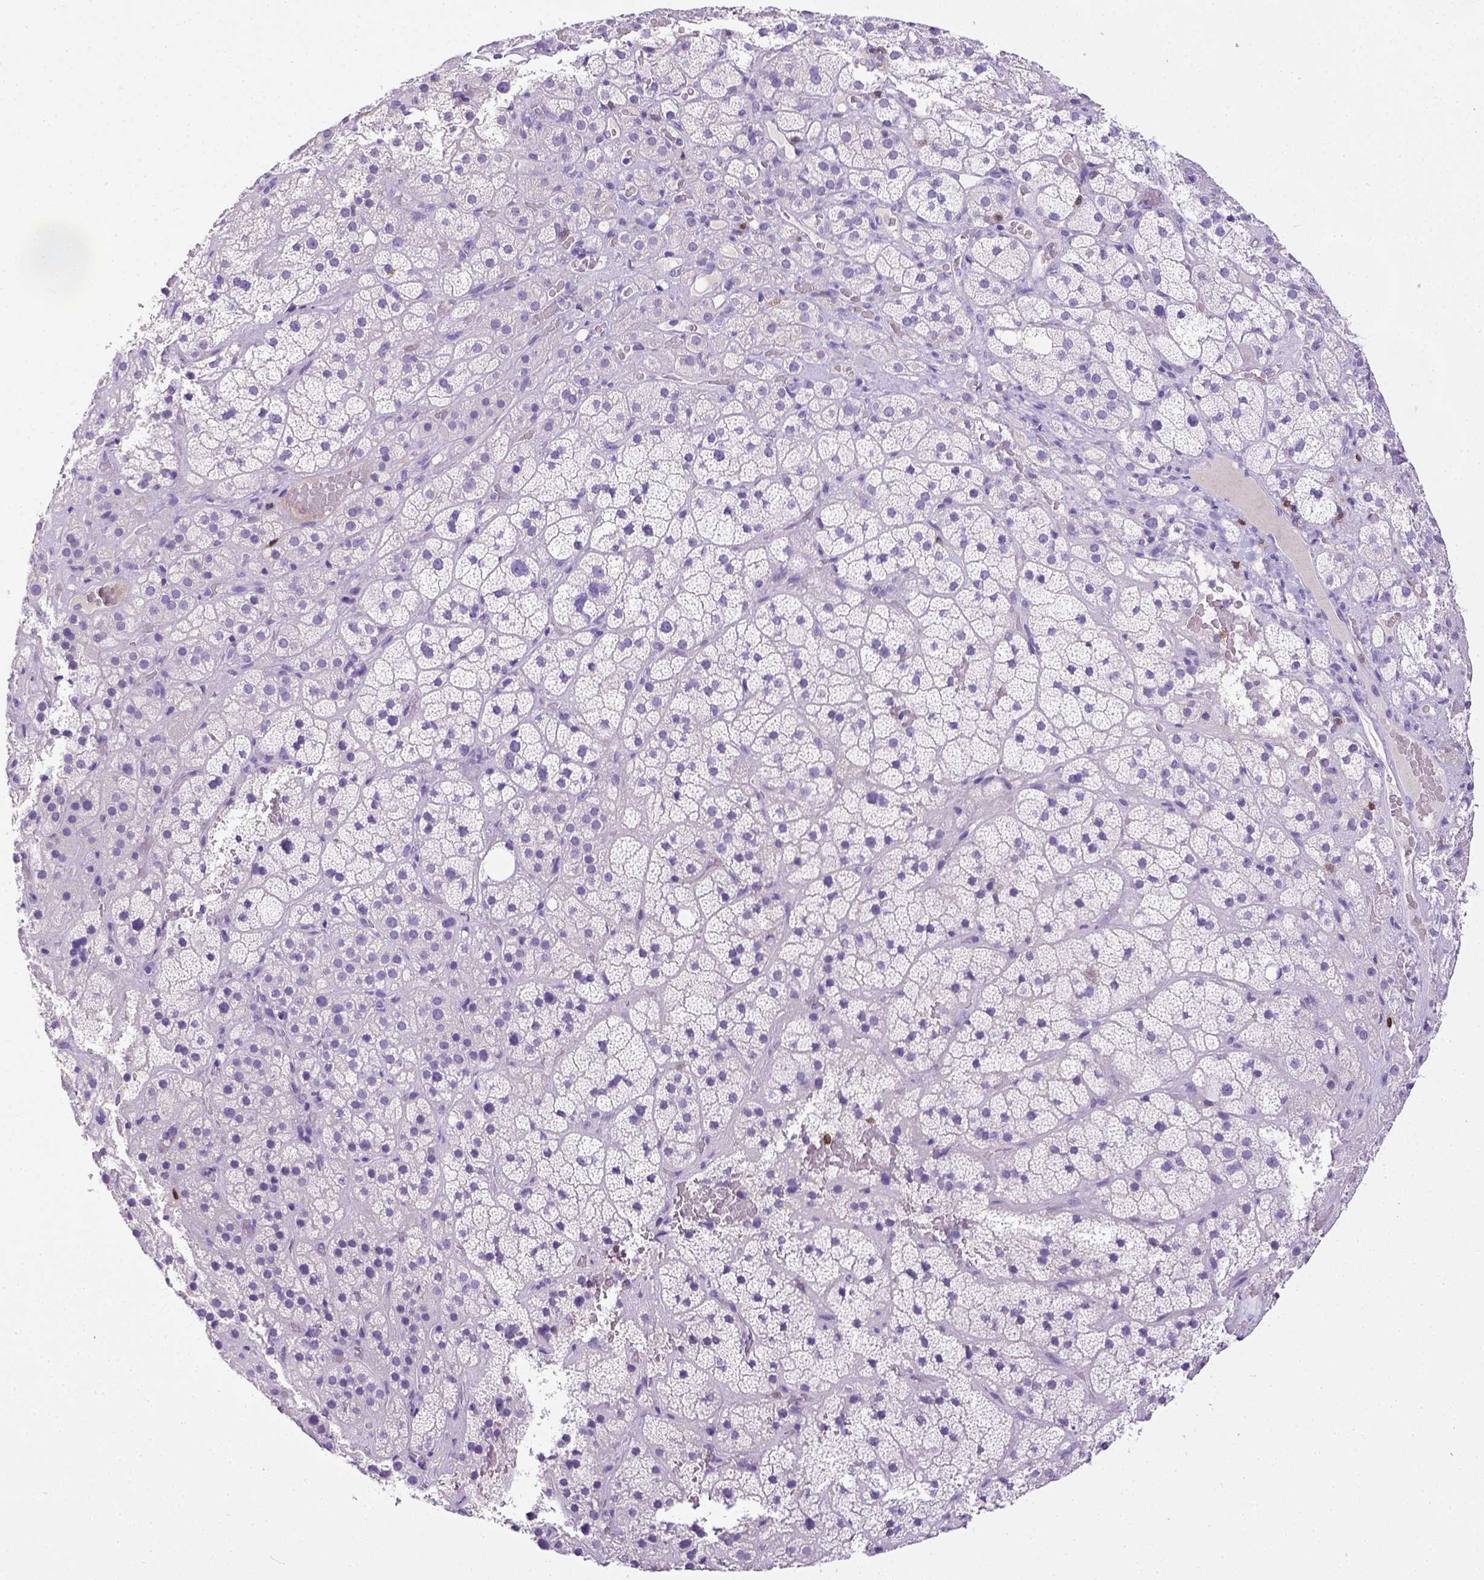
{"staining": {"intensity": "negative", "quantity": "none", "location": "none"}, "tissue": "adrenal gland", "cell_type": "Glandular cells", "image_type": "normal", "snomed": [{"axis": "morphology", "description": "Normal tissue, NOS"}, {"axis": "topography", "description": "Adrenal gland"}], "caption": "Adrenal gland stained for a protein using immunohistochemistry (IHC) reveals no staining glandular cells.", "gene": "CD3E", "patient": {"sex": "male", "age": 57}}